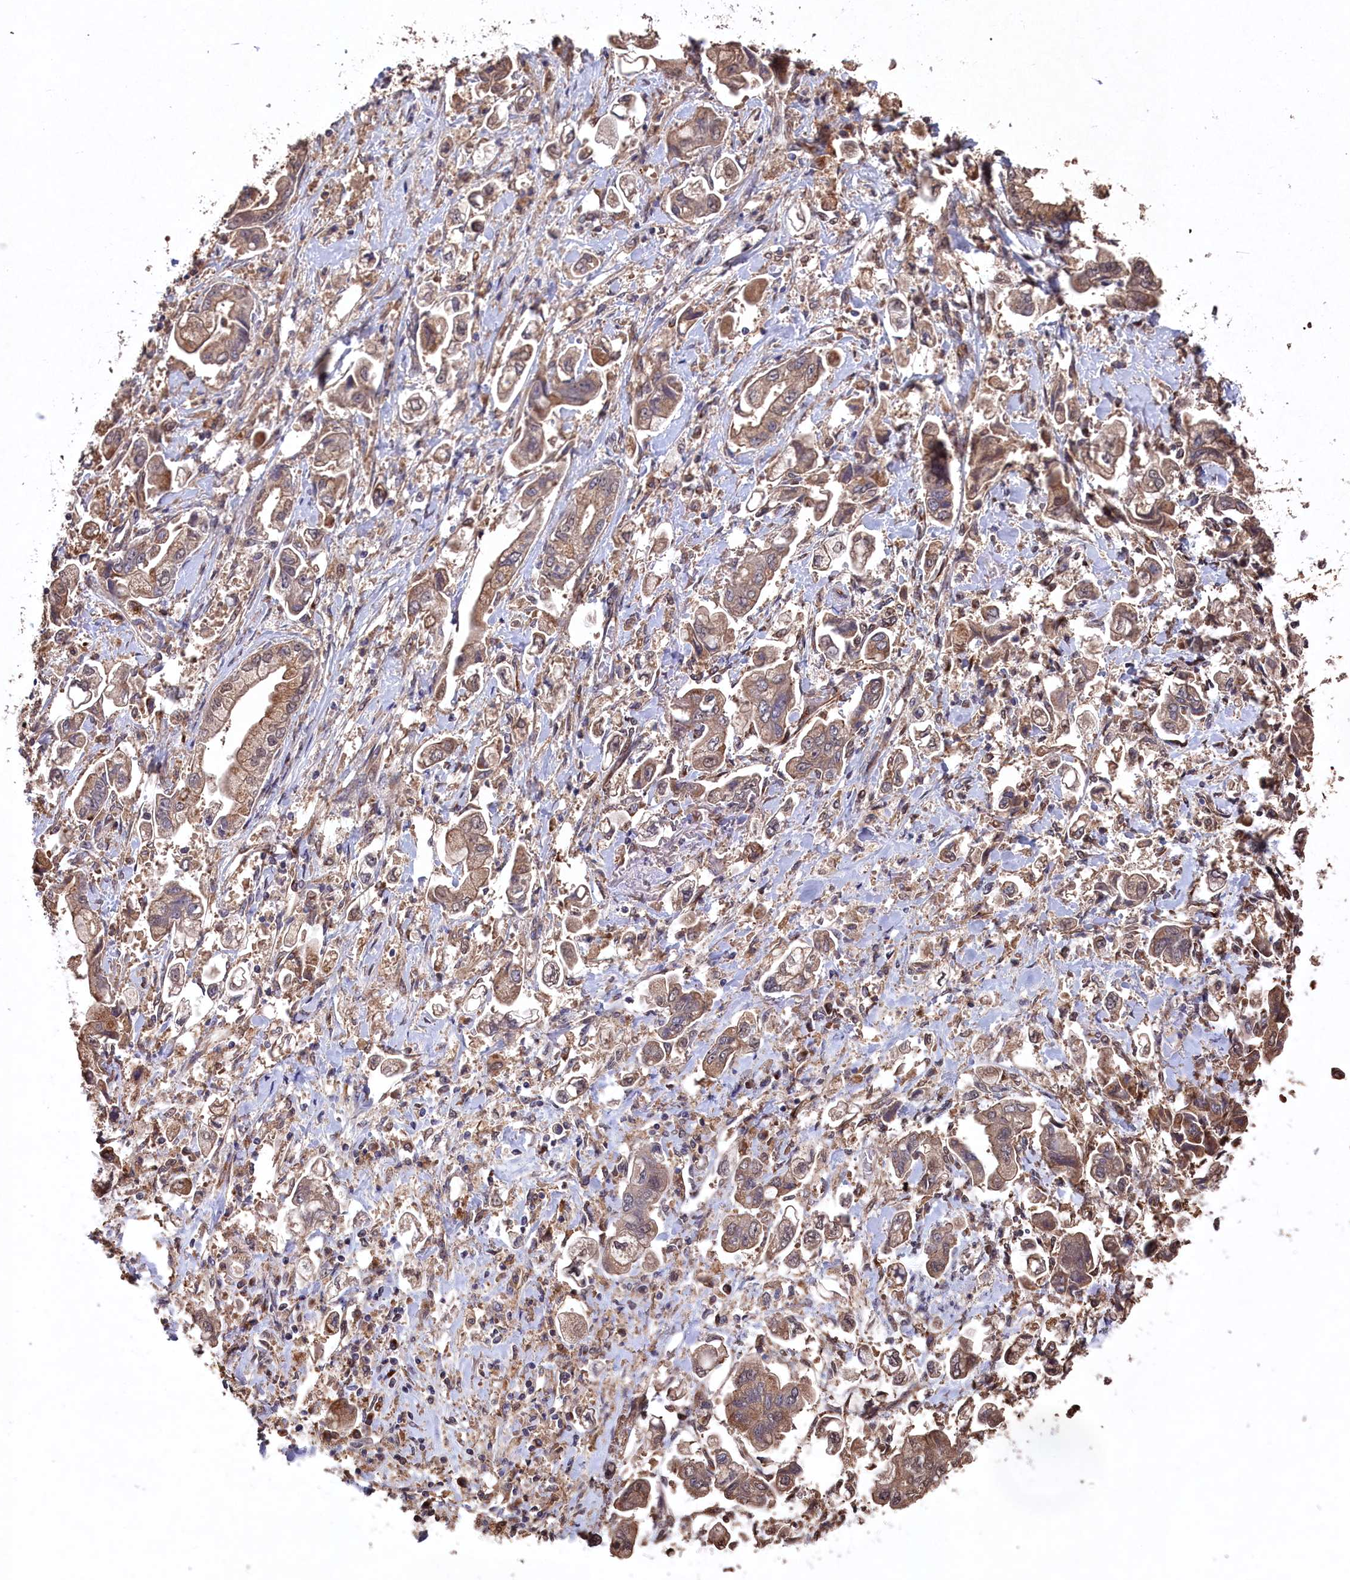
{"staining": {"intensity": "weak", "quantity": ">75%", "location": "cytoplasmic/membranous"}, "tissue": "stomach cancer", "cell_type": "Tumor cells", "image_type": "cancer", "snomed": [{"axis": "morphology", "description": "Adenocarcinoma, NOS"}, {"axis": "topography", "description": "Stomach"}], "caption": "Brown immunohistochemical staining in human stomach adenocarcinoma exhibits weak cytoplasmic/membranous staining in about >75% of tumor cells.", "gene": "NAA60", "patient": {"sex": "male", "age": 62}}